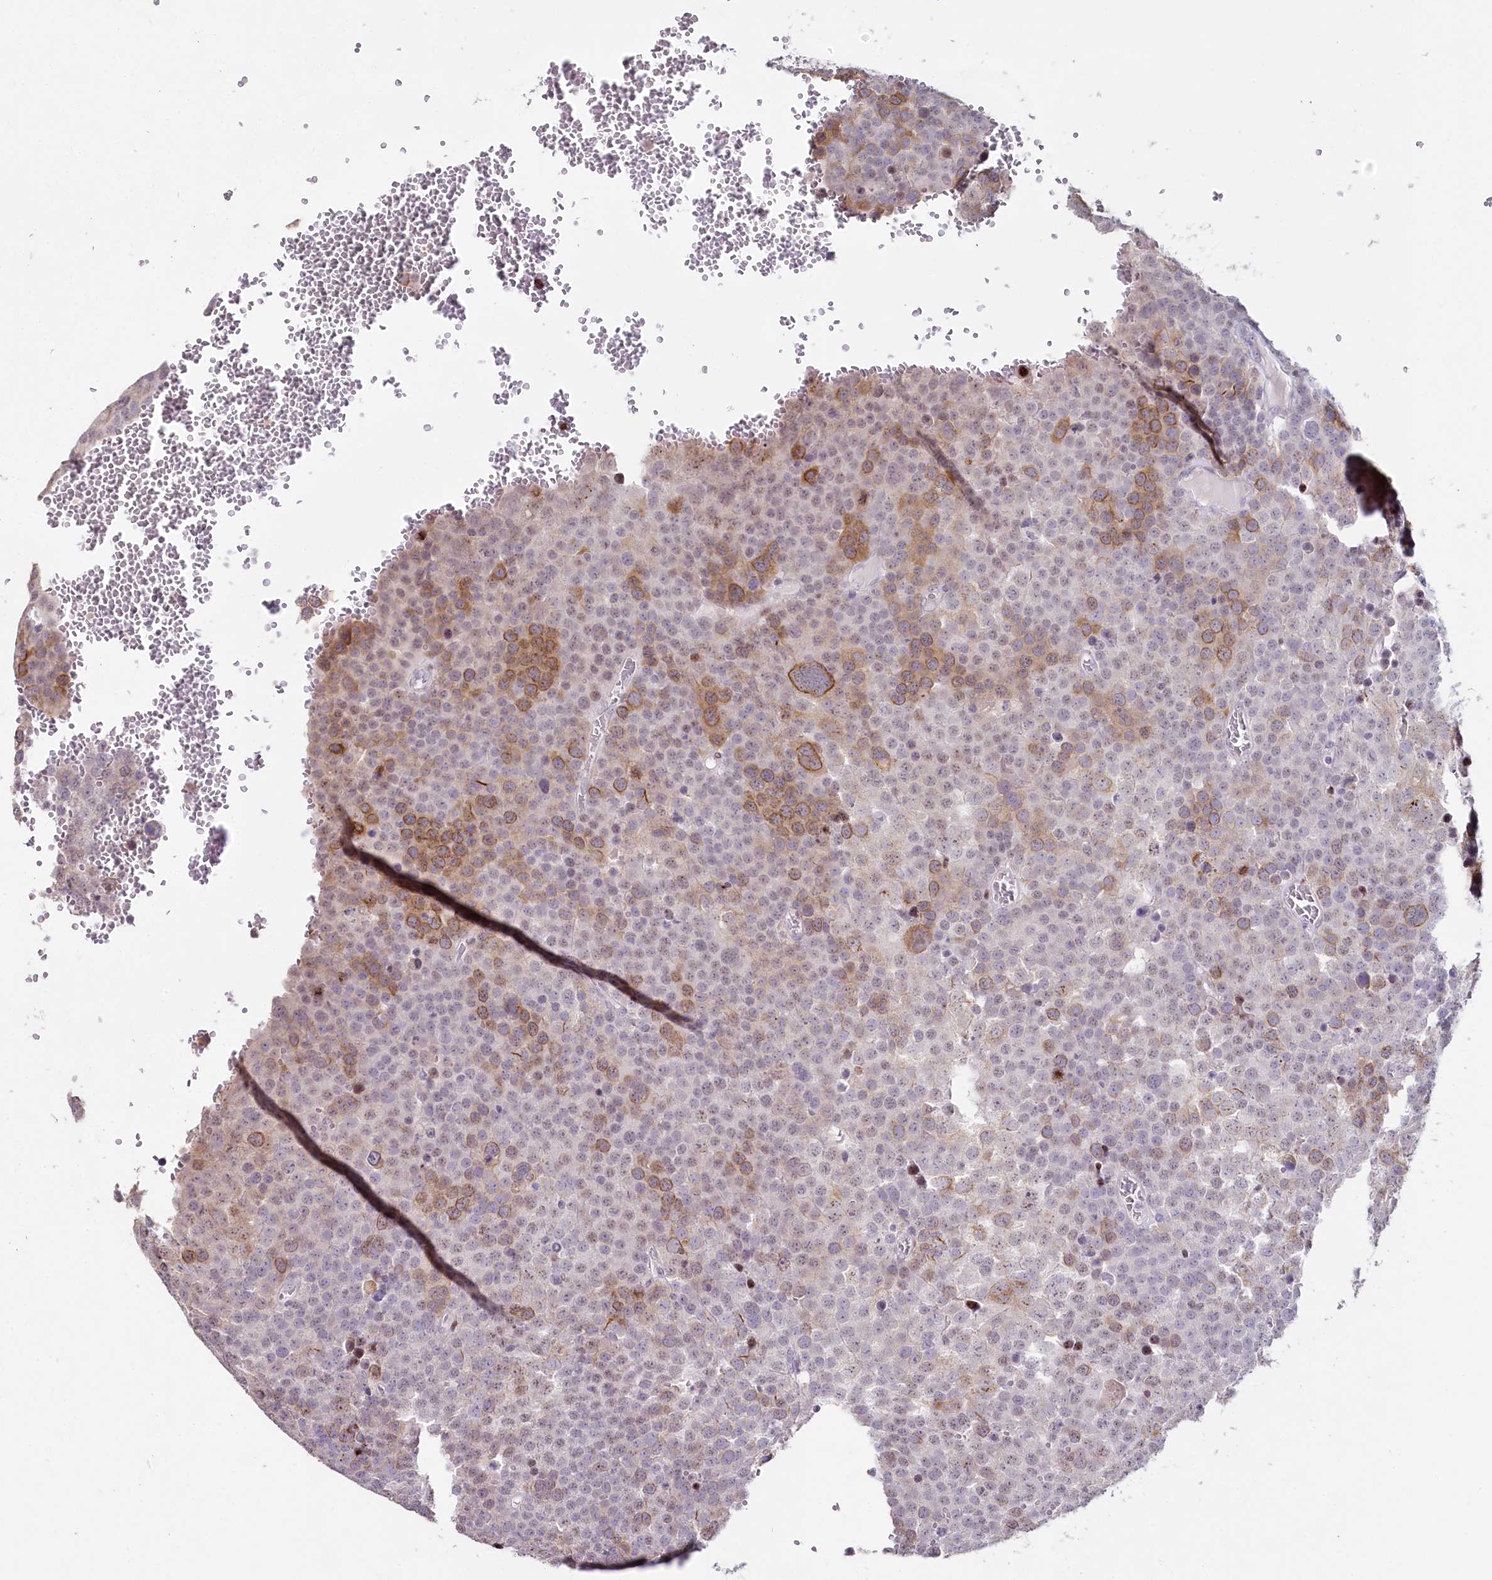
{"staining": {"intensity": "moderate", "quantity": "25%-75%", "location": "cytoplasmic/membranous"}, "tissue": "testis cancer", "cell_type": "Tumor cells", "image_type": "cancer", "snomed": [{"axis": "morphology", "description": "Seminoma, NOS"}, {"axis": "topography", "description": "Testis"}], "caption": "Testis cancer stained with a brown dye shows moderate cytoplasmic/membranous positive staining in approximately 25%-75% of tumor cells.", "gene": "HPD", "patient": {"sex": "male", "age": 71}}